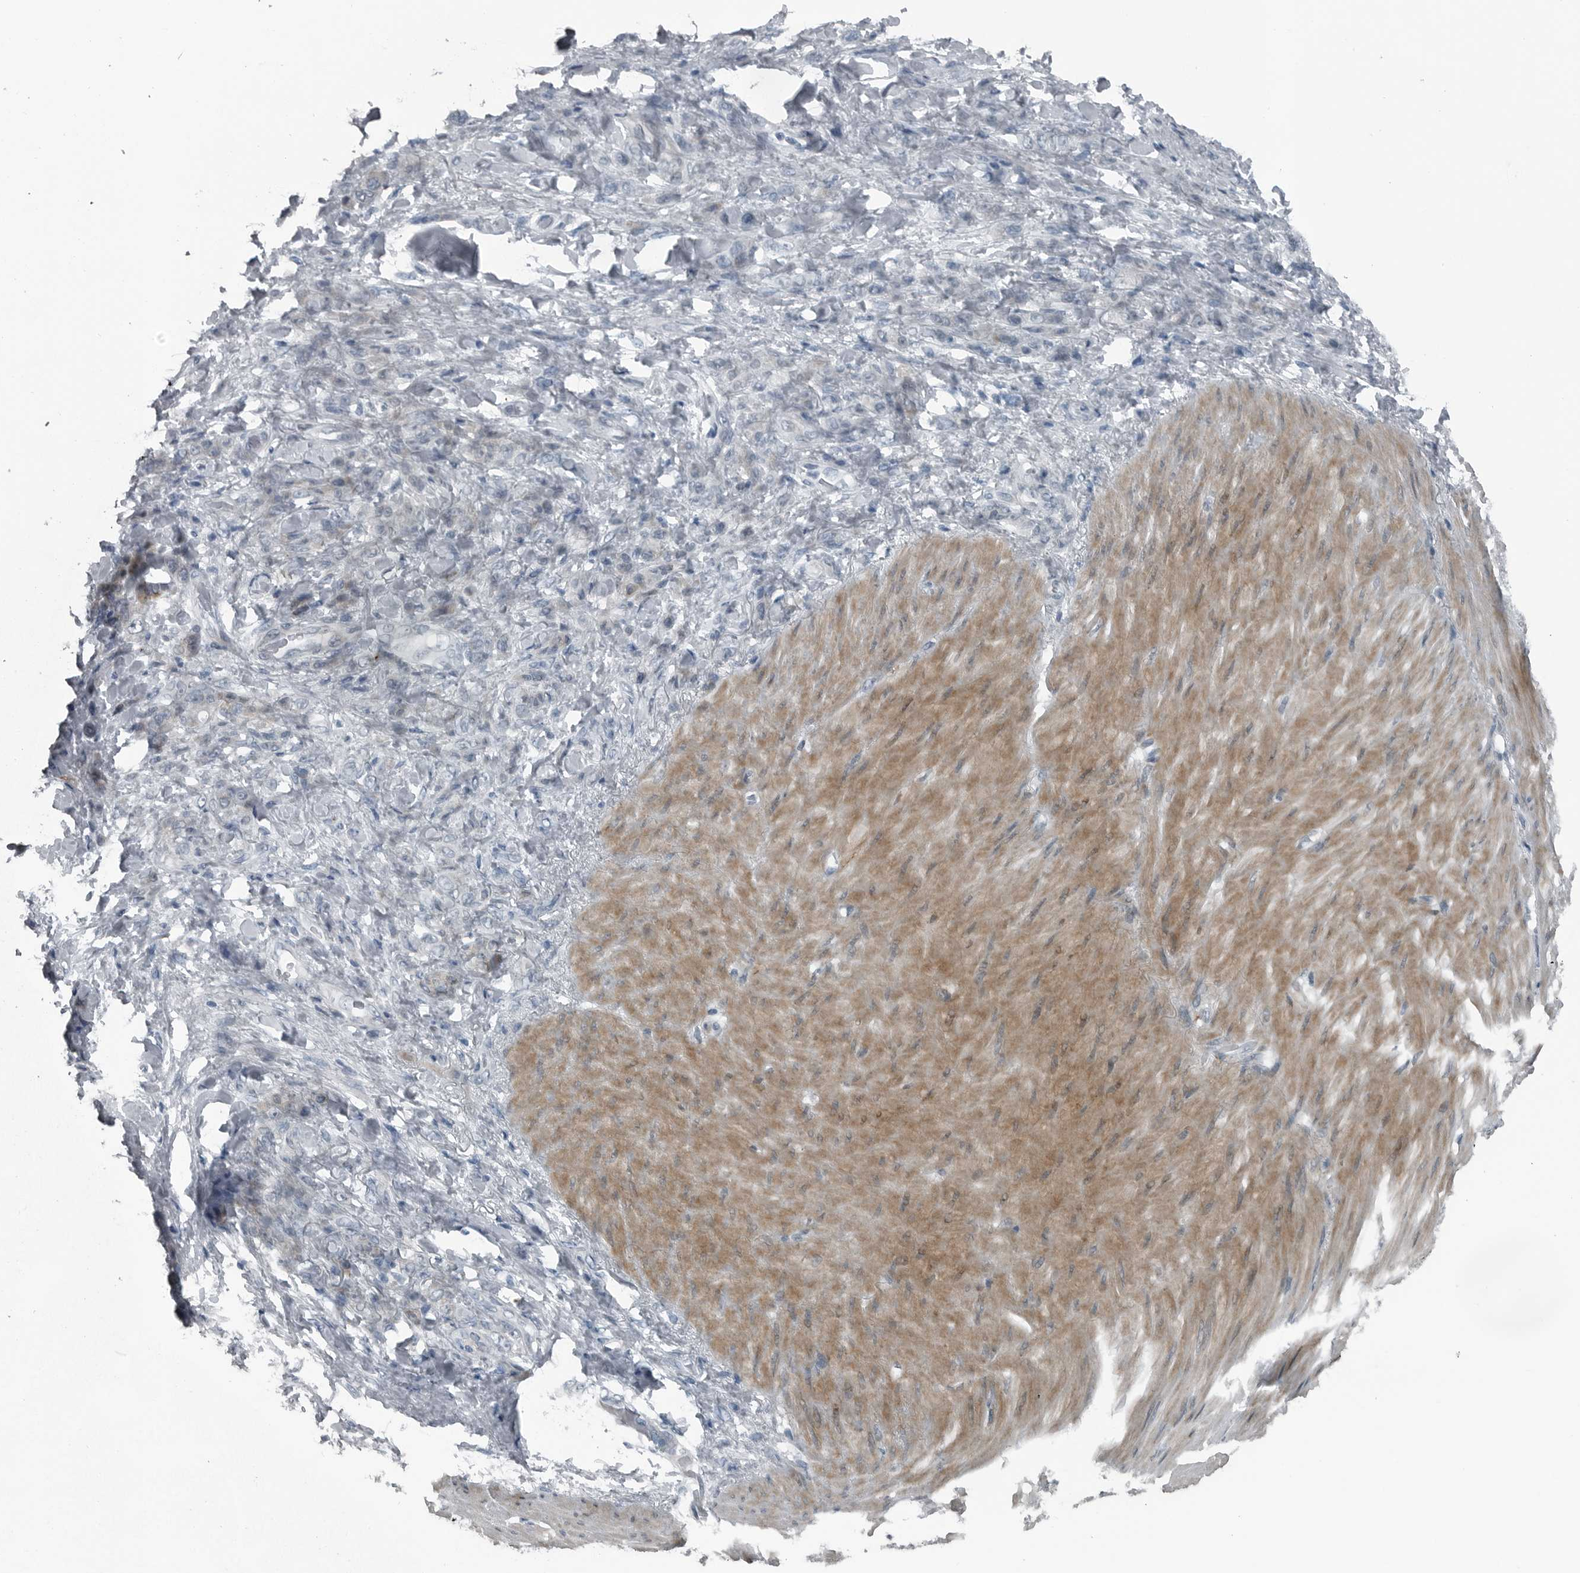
{"staining": {"intensity": "negative", "quantity": "none", "location": "none"}, "tissue": "stomach cancer", "cell_type": "Tumor cells", "image_type": "cancer", "snomed": [{"axis": "morphology", "description": "Normal tissue, NOS"}, {"axis": "morphology", "description": "Adenocarcinoma, NOS"}, {"axis": "topography", "description": "Stomach"}], "caption": "Immunohistochemical staining of human adenocarcinoma (stomach) exhibits no significant positivity in tumor cells.", "gene": "DNAAF11", "patient": {"sex": "male", "age": 82}}